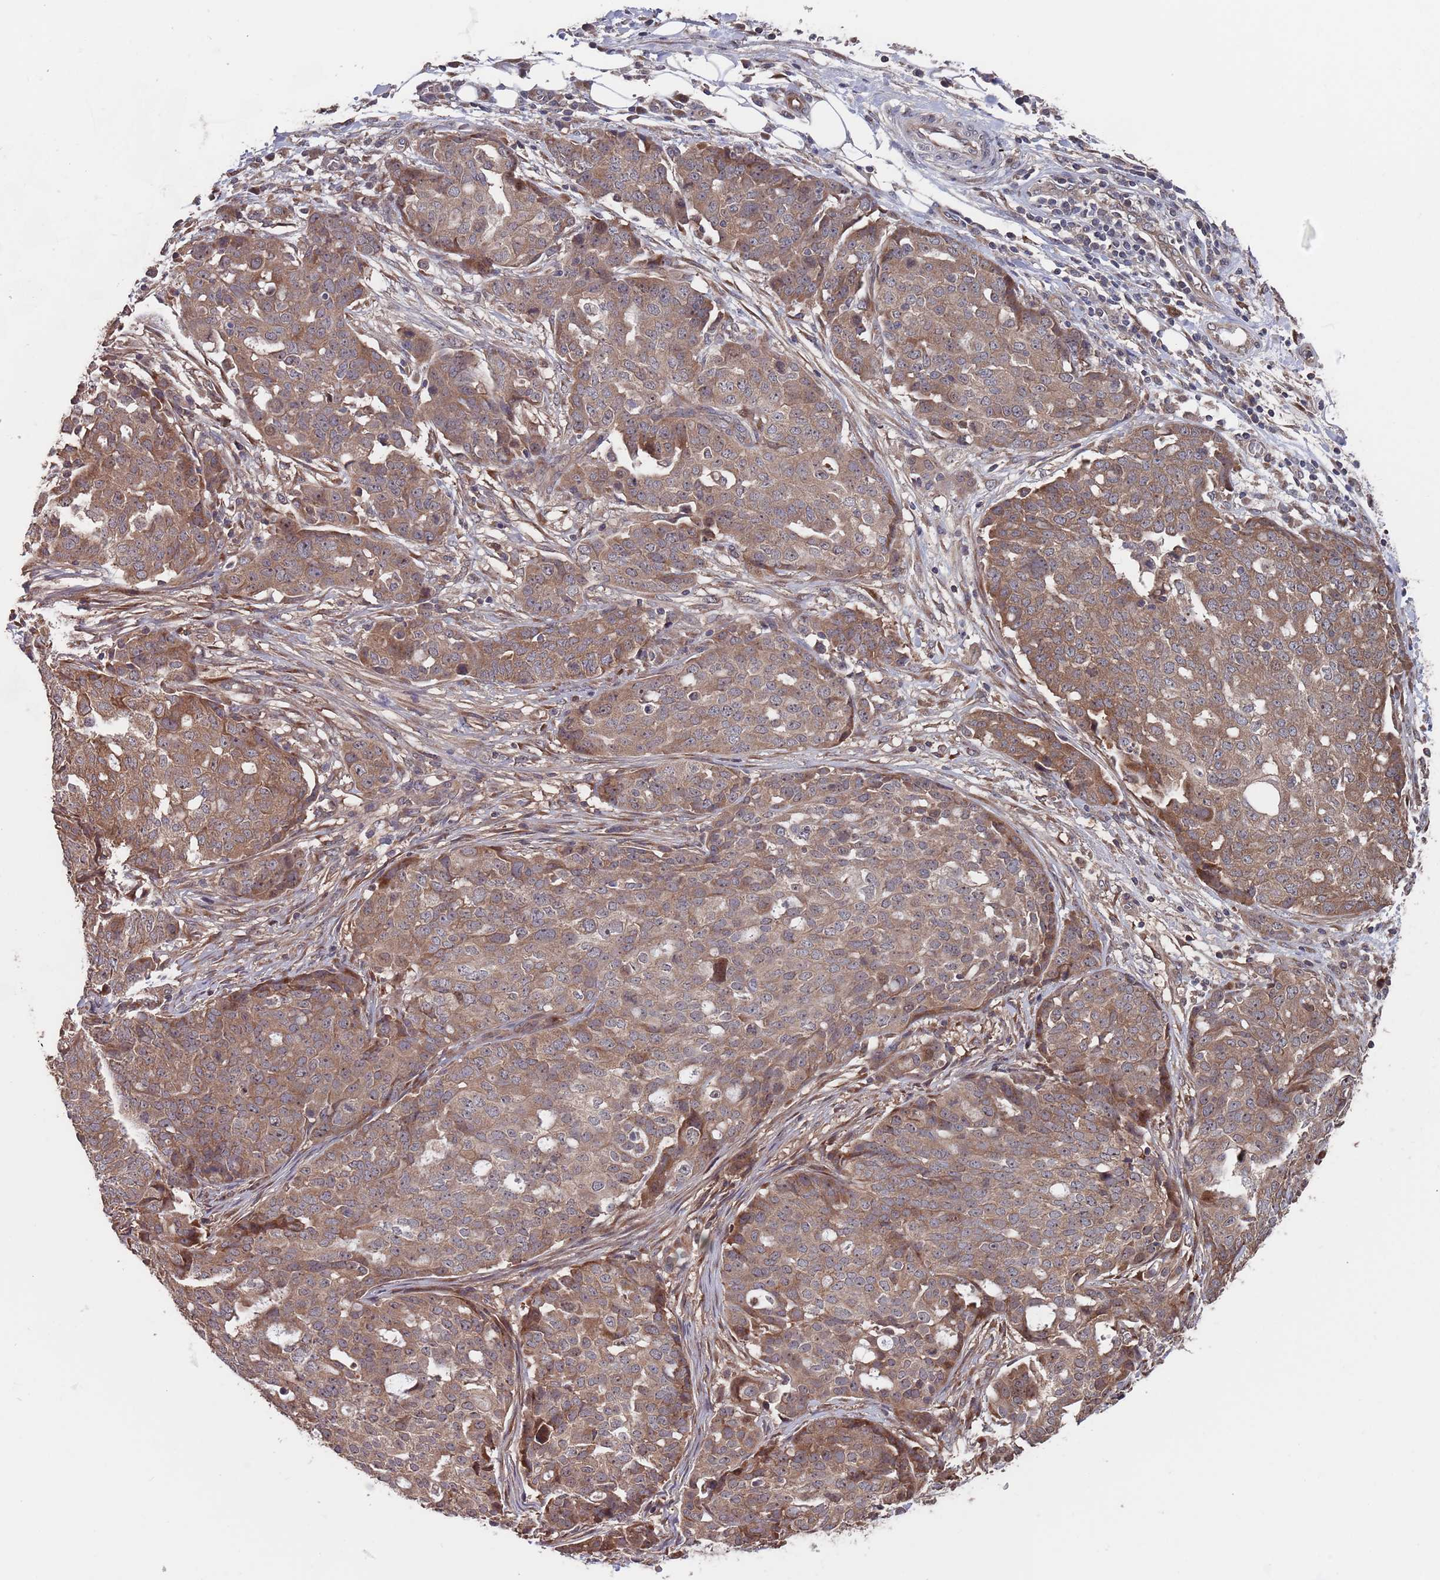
{"staining": {"intensity": "moderate", "quantity": ">75%", "location": "cytoplasmic/membranous"}, "tissue": "ovarian cancer", "cell_type": "Tumor cells", "image_type": "cancer", "snomed": [{"axis": "morphology", "description": "Cystadenocarcinoma, serous, NOS"}, {"axis": "topography", "description": "Soft tissue"}, {"axis": "topography", "description": "Ovary"}], "caption": "Protein expression analysis of human ovarian serous cystadenocarcinoma reveals moderate cytoplasmic/membranous expression in approximately >75% of tumor cells. (IHC, brightfield microscopy, high magnification).", "gene": "UNC45A", "patient": {"sex": "female", "age": 57}}